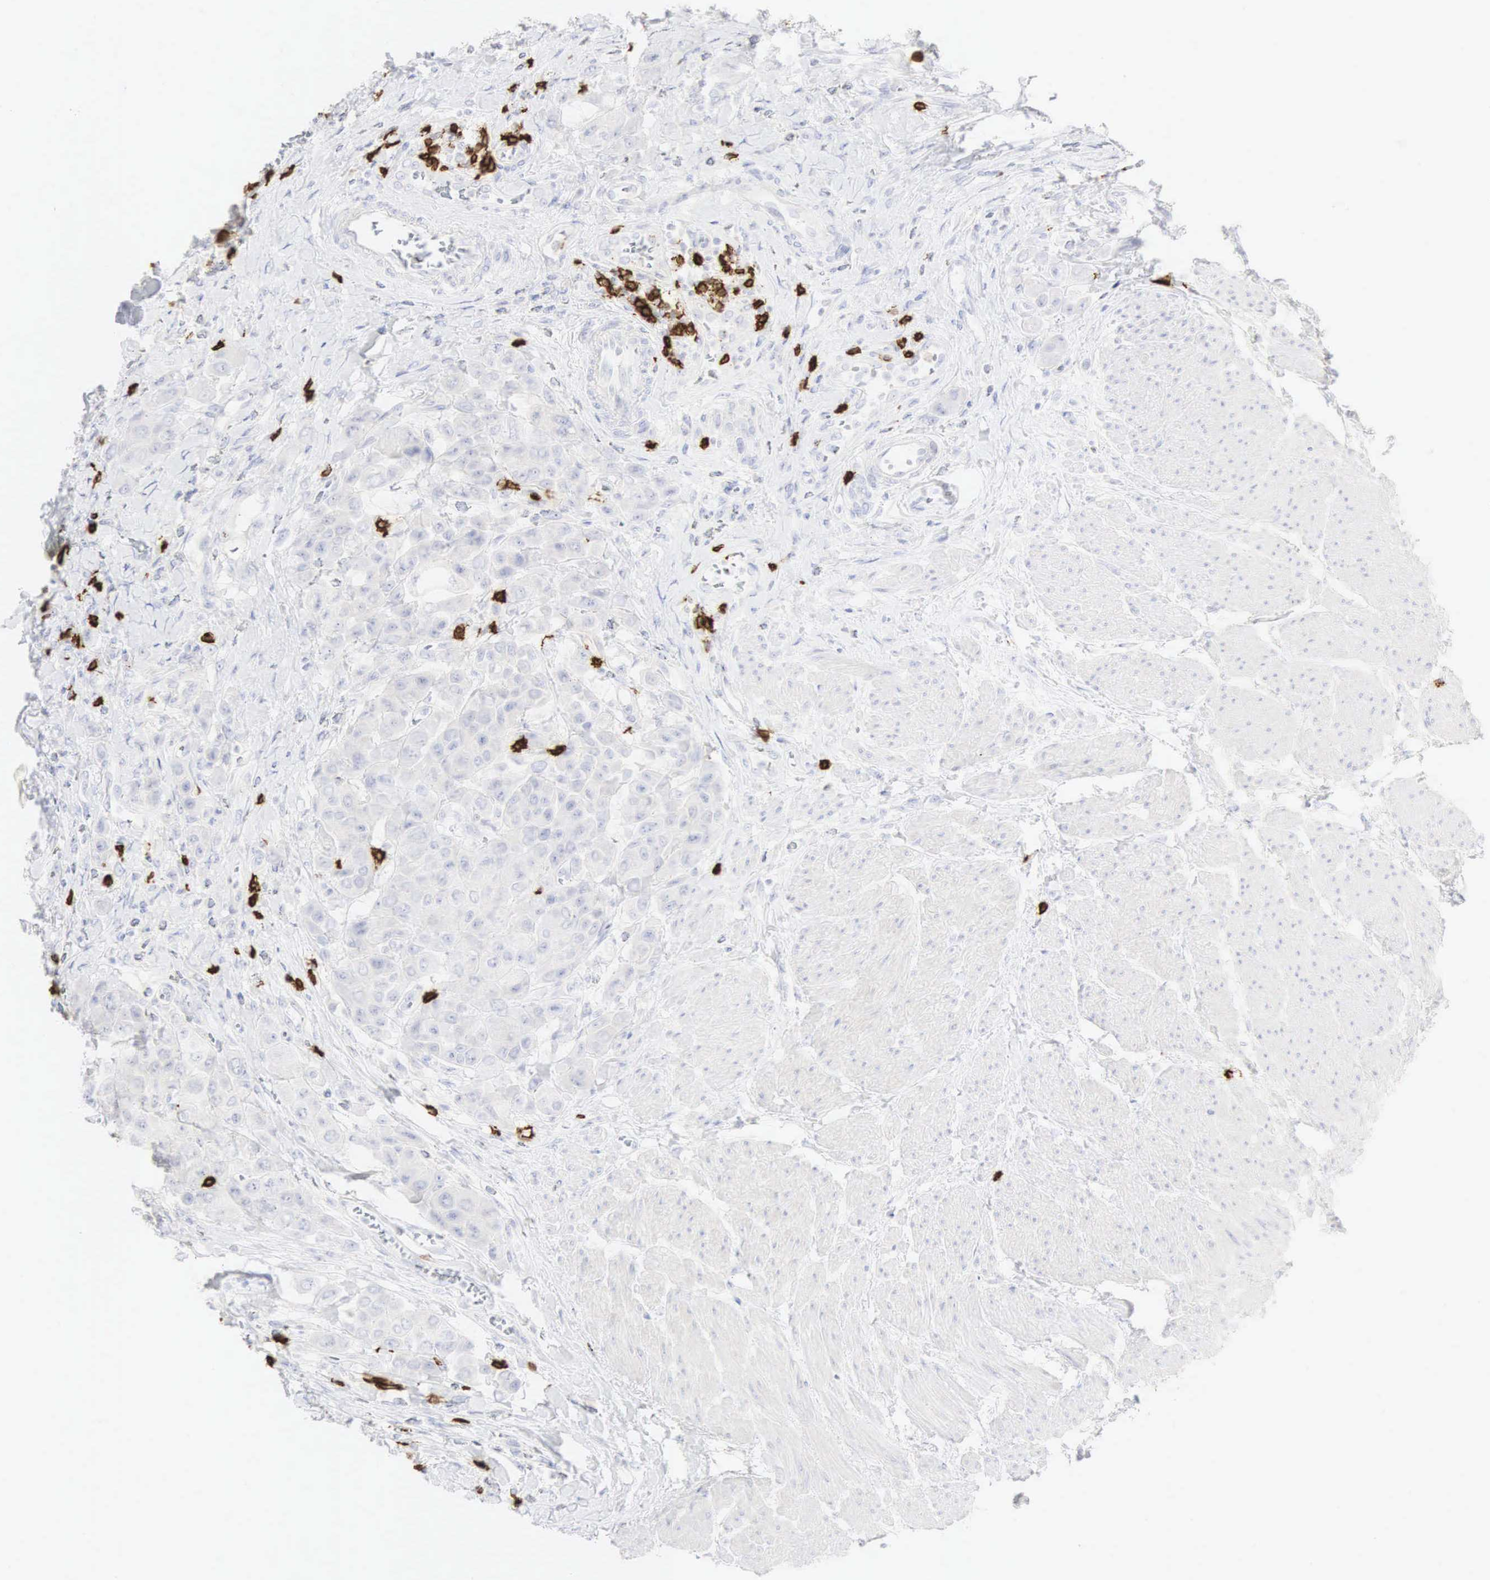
{"staining": {"intensity": "negative", "quantity": "none", "location": "none"}, "tissue": "urothelial cancer", "cell_type": "Tumor cells", "image_type": "cancer", "snomed": [{"axis": "morphology", "description": "Urothelial carcinoma, High grade"}, {"axis": "topography", "description": "Urinary bladder"}], "caption": "The micrograph exhibits no staining of tumor cells in urothelial carcinoma (high-grade).", "gene": "CD8A", "patient": {"sex": "male", "age": 50}}